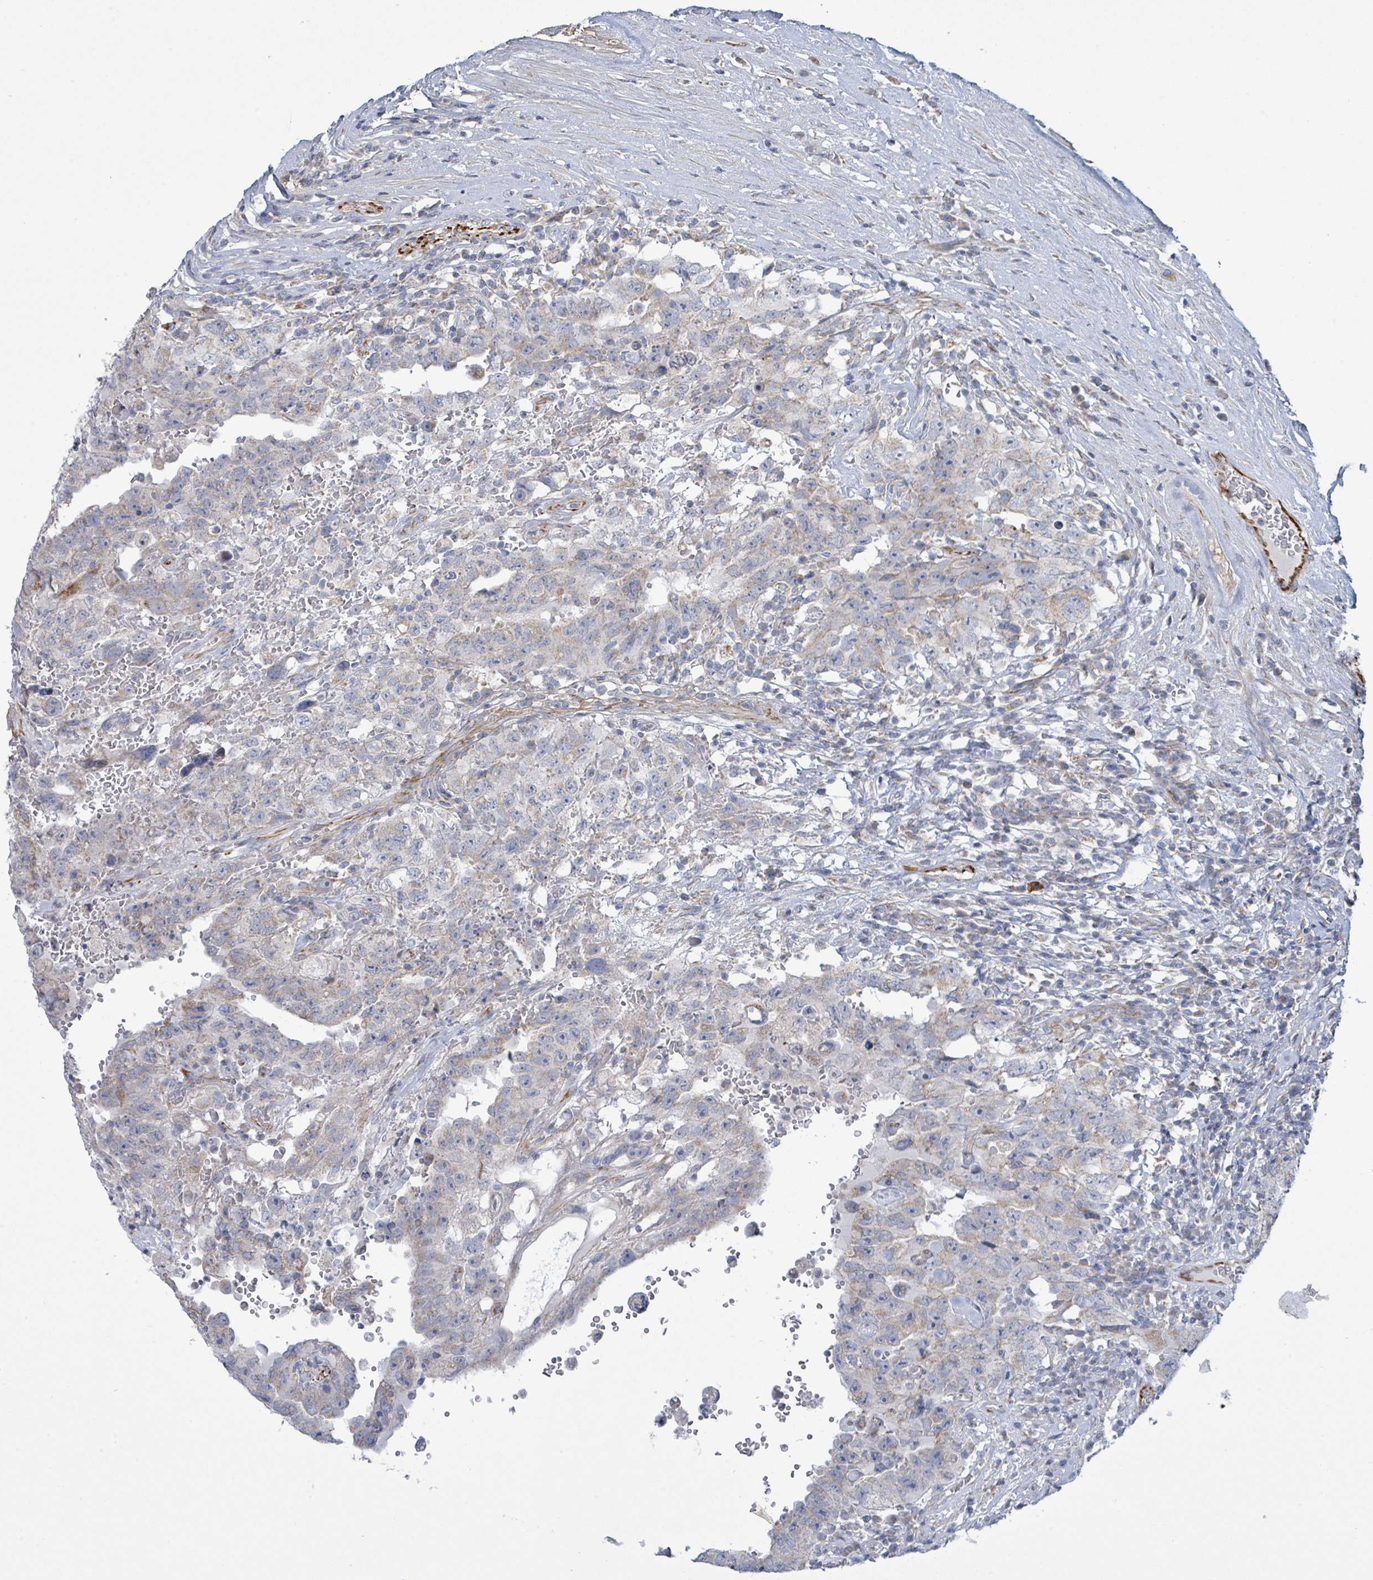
{"staining": {"intensity": "negative", "quantity": "none", "location": "none"}, "tissue": "testis cancer", "cell_type": "Tumor cells", "image_type": "cancer", "snomed": [{"axis": "morphology", "description": "Carcinoma, Embryonal, NOS"}, {"axis": "topography", "description": "Testis"}], "caption": "Photomicrograph shows no protein expression in tumor cells of testis cancer tissue. (Stains: DAB (3,3'-diaminobenzidine) immunohistochemistry with hematoxylin counter stain, Microscopy: brightfield microscopy at high magnification).", "gene": "ALG12", "patient": {"sex": "male", "age": 26}}